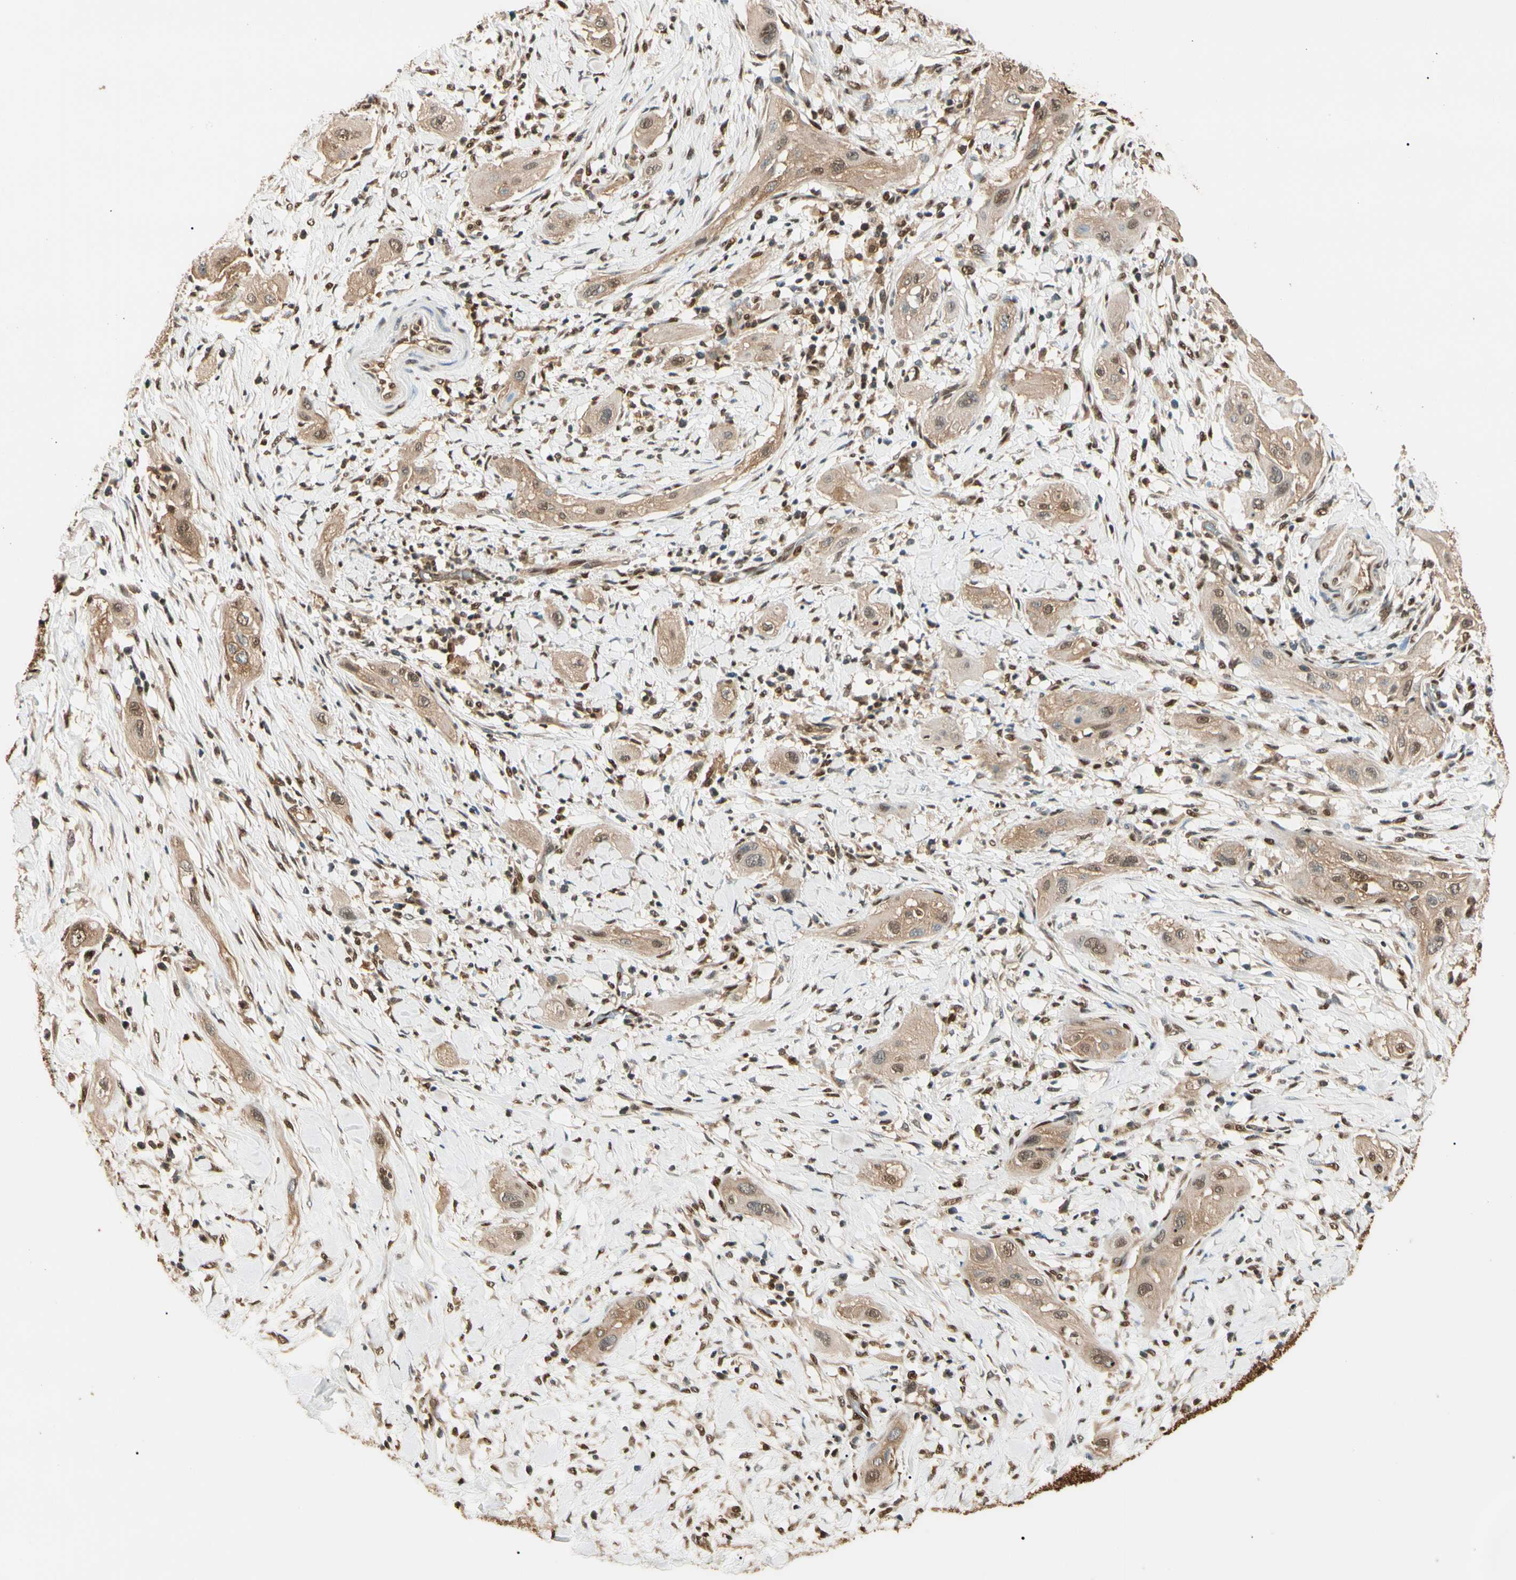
{"staining": {"intensity": "weak", "quantity": ">75%", "location": "cytoplasmic/membranous,nuclear"}, "tissue": "lung cancer", "cell_type": "Tumor cells", "image_type": "cancer", "snomed": [{"axis": "morphology", "description": "Squamous cell carcinoma, NOS"}, {"axis": "topography", "description": "Lung"}], "caption": "Human squamous cell carcinoma (lung) stained for a protein (brown) shows weak cytoplasmic/membranous and nuclear positive staining in about >75% of tumor cells.", "gene": "PNCK", "patient": {"sex": "female", "age": 47}}